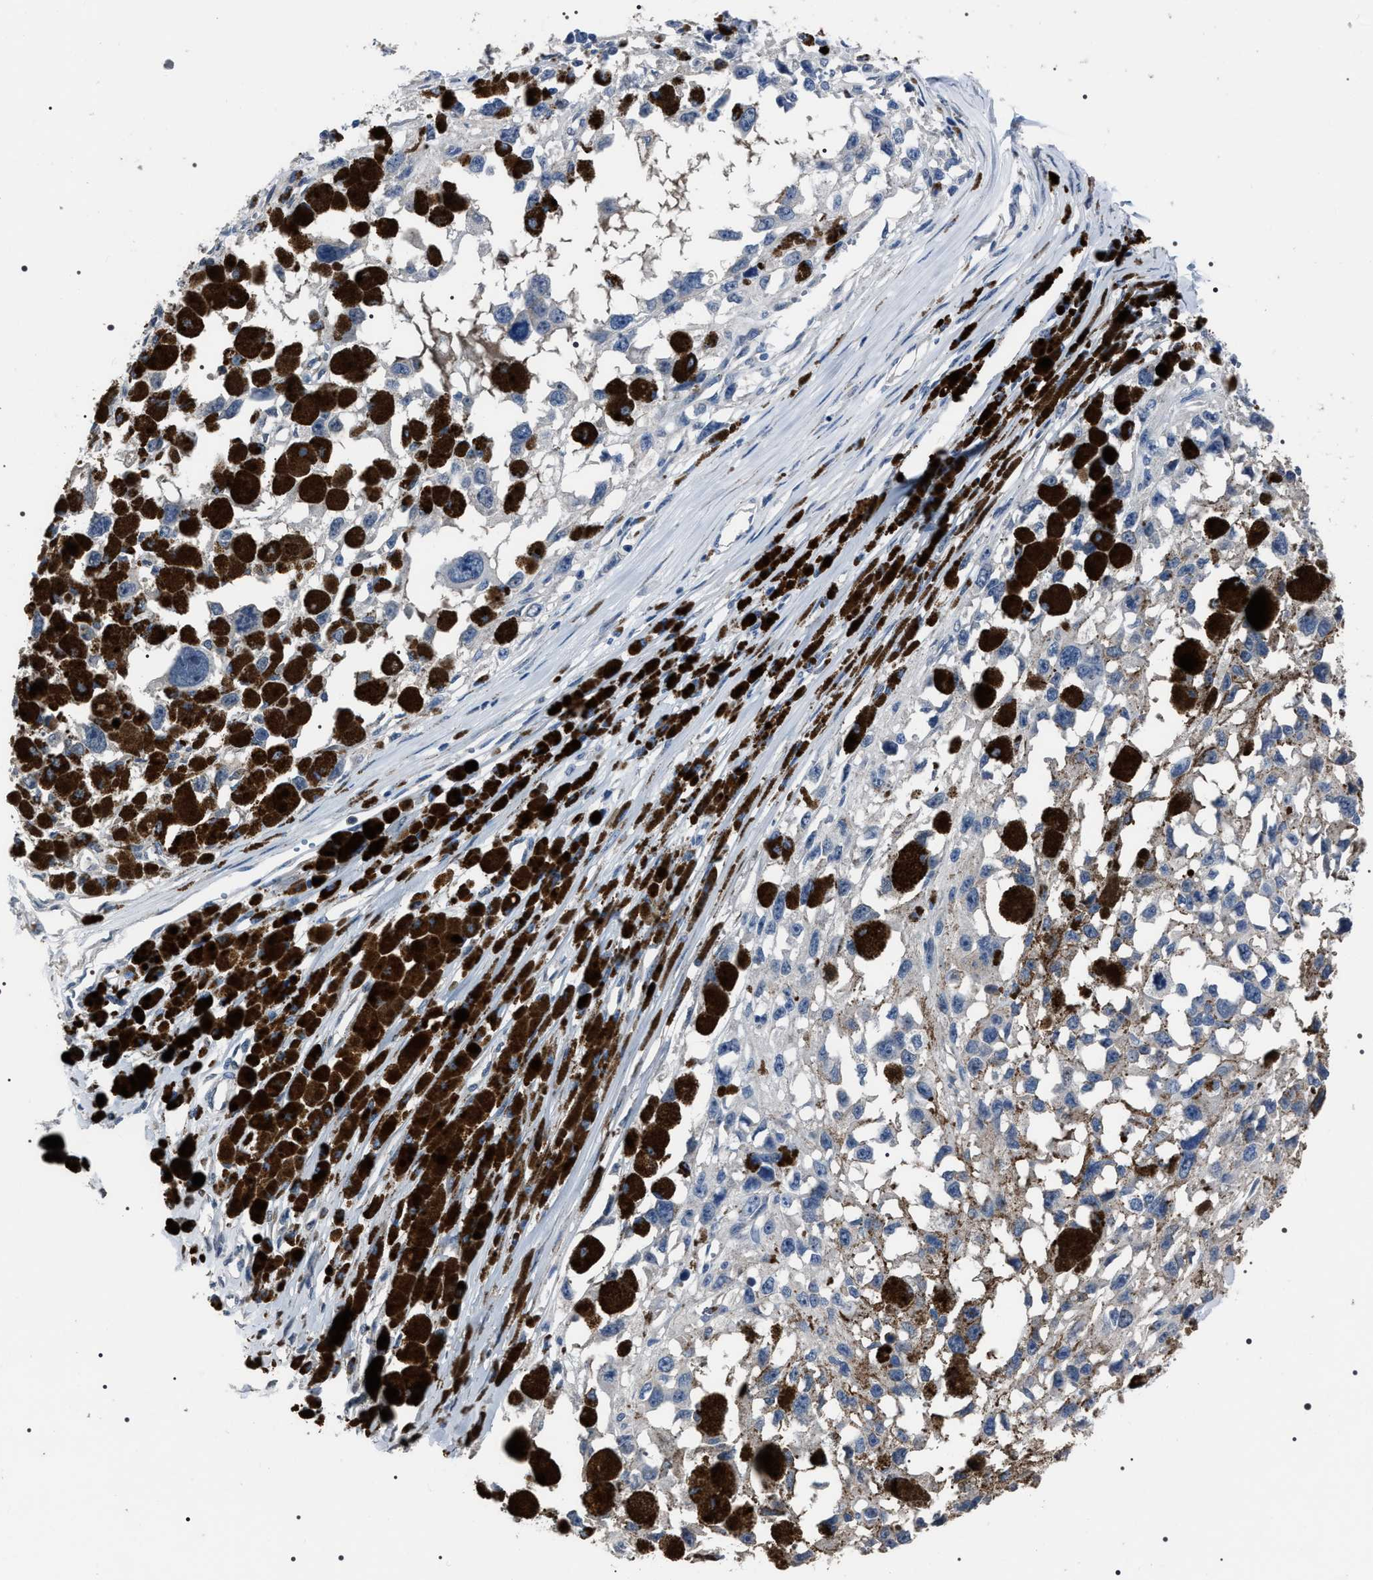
{"staining": {"intensity": "negative", "quantity": "none", "location": "none"}, "tissue": "melanoma", "cell_type": "Tumor cells", "image_type": "cancer", "snomed": [{"axis": "morphology", "description": "Malignant melanoma, Metastatic site"}, {"axis": "topography", "description": "Lymph node"}], "caption": "IHC of malignant melanoma (metastatic site) reveals no staining in tumor cells. Brightfield microscopy of immunohistochemistry (IHC) stained with DAB (brown) and hematoxylin (blue), captured at high magnification.", "gene": "TRIM54", "patient": {"sex": "male", "age": 59}}